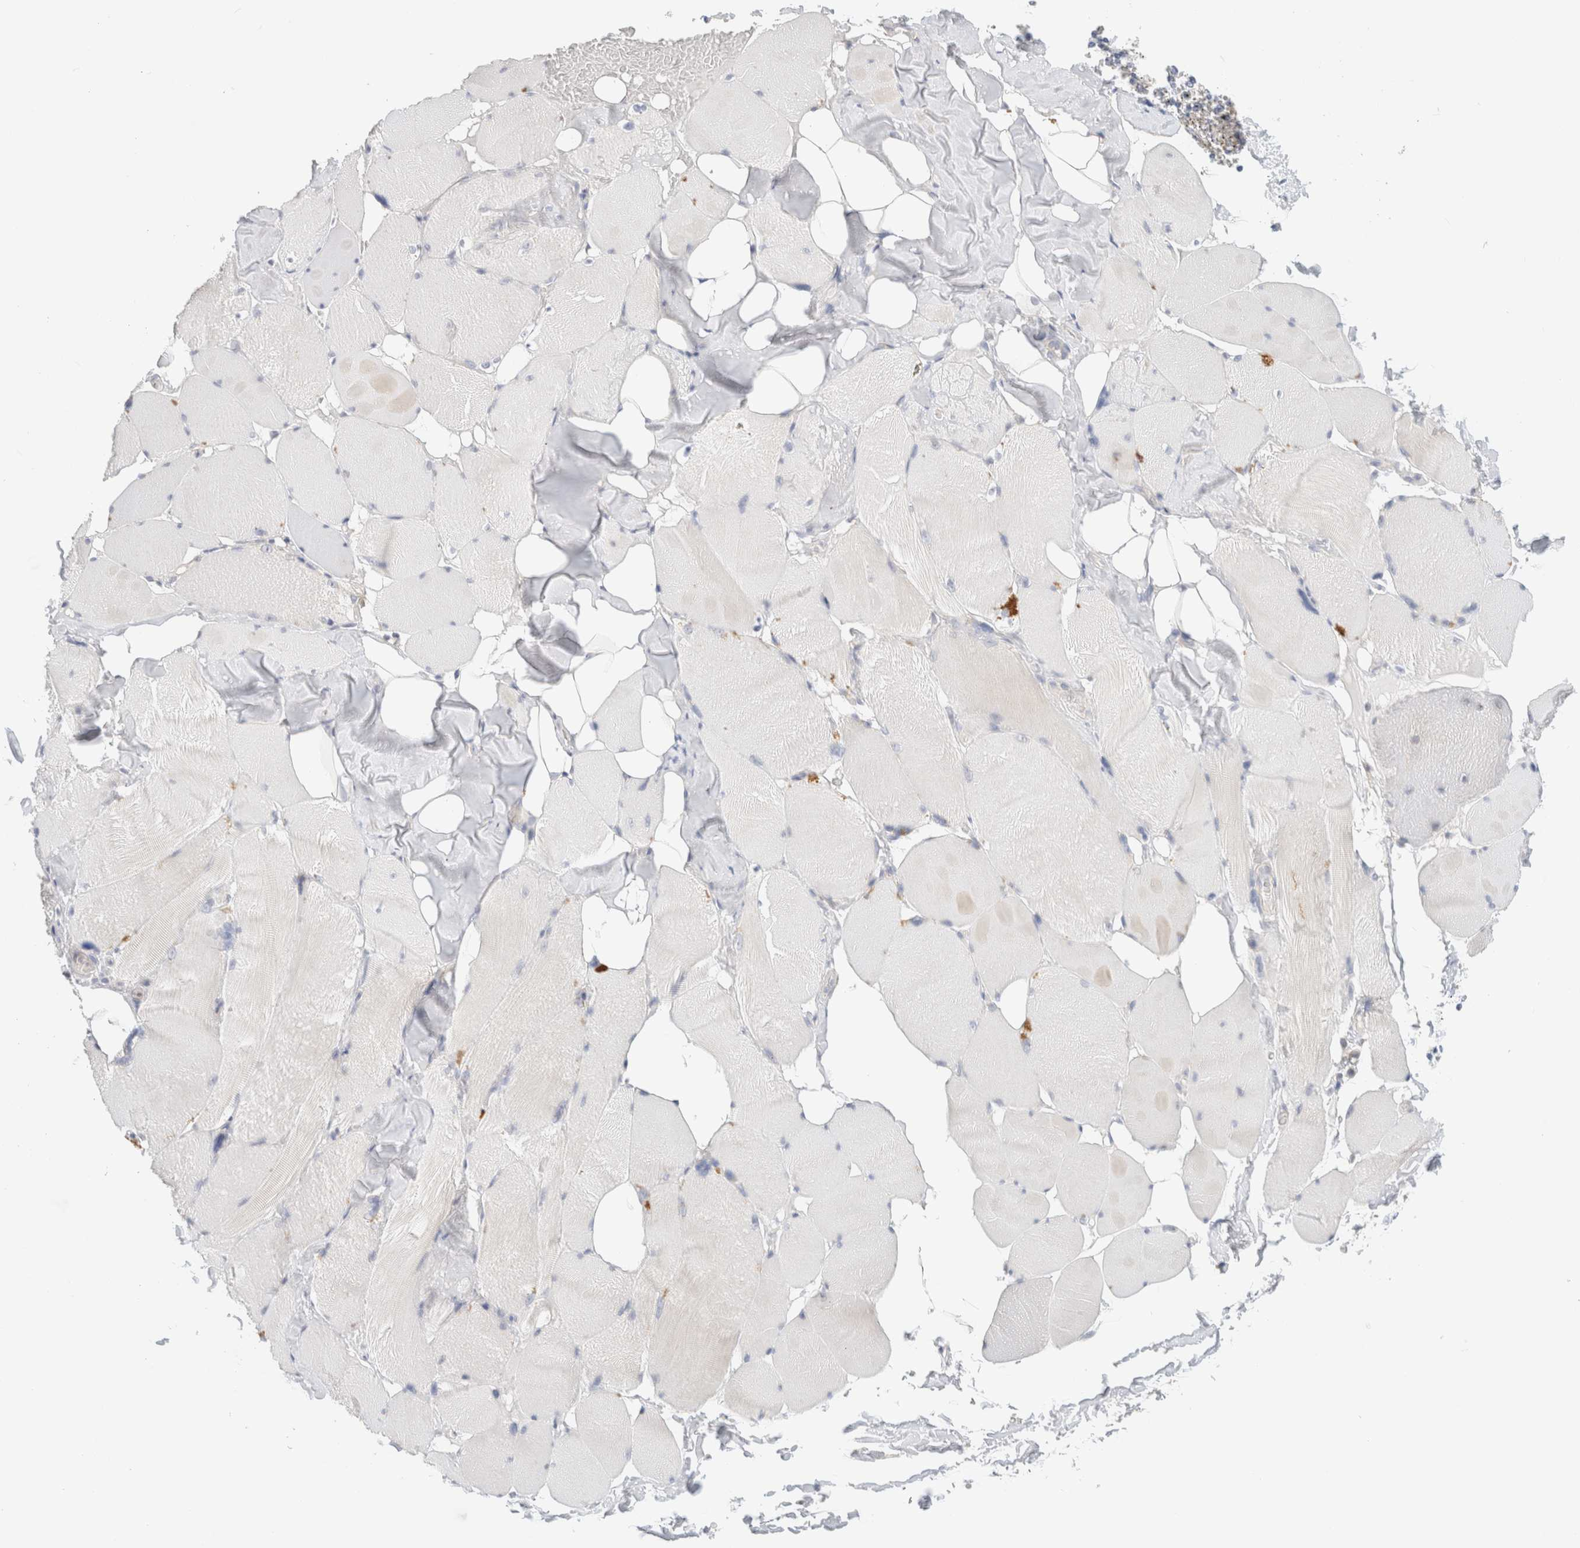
{"staining": {"intensity": "negative", "quantity": "none", "location": "none"}, "tissue": "skeletal muscle", "cell_type": "Myocytes", "image_type": "normal", "snomed": [{"axis": "morphology", "description": "Normal tissue, NOS"}, {"axis": "topography", "description": "Skin"}, {"axis": "topography", "description": "Skeletal muscle"}], "caption": "An immunohistochemistry (IHC) micrograph of benign skeletal muscle is shown. There is no staining in myocytes of skeletal muscle.", "gene": "SDR16C5", "patient": {"sex": "male", "age": 83}}